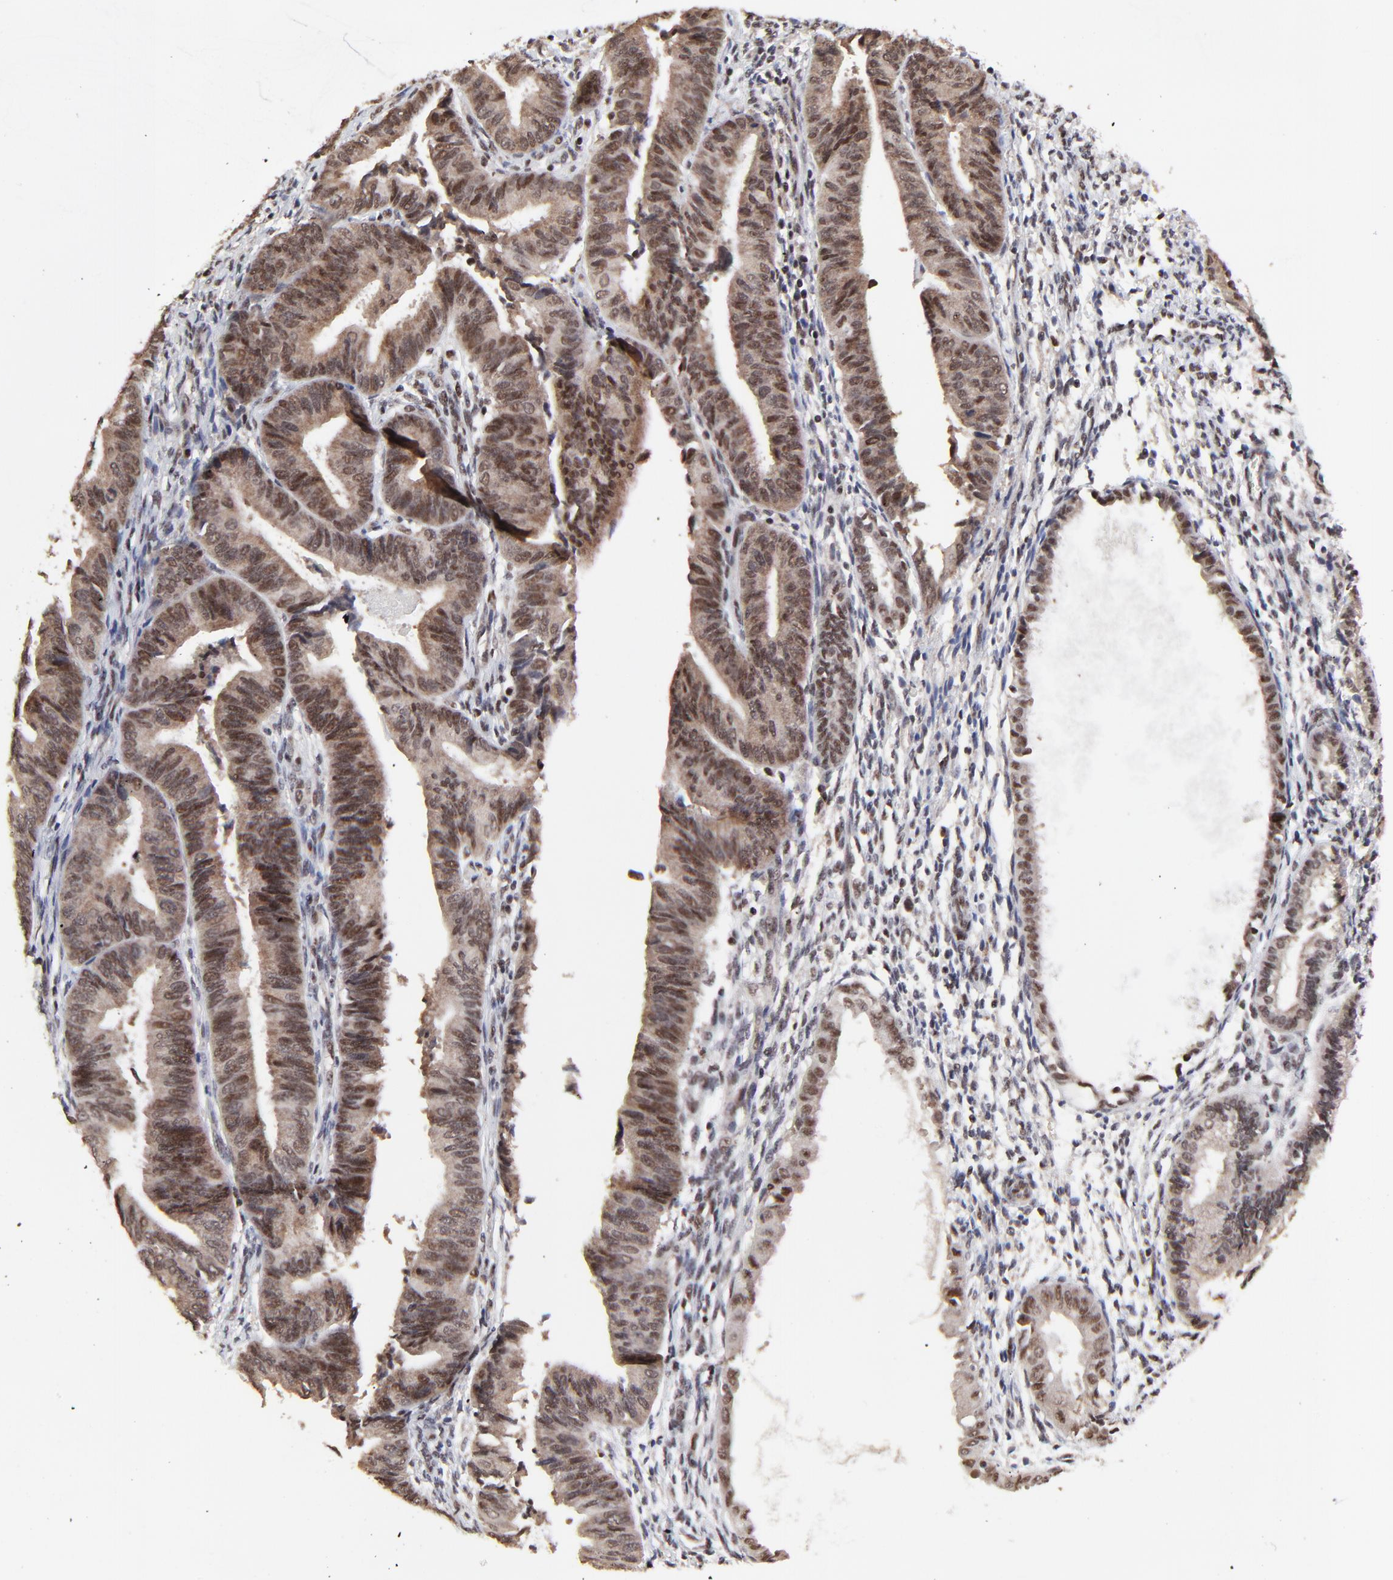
{"staining": {"intensity": "moderate", "quantity": ">75%", "location": "nuclear"}, "tissue": "endometrial cancer", "cell_type": "Tumor cells", "image_type": "cancer", "snomed": [{"axis": "morphology", "description": "Adenocarcinoma, NOS"}, {"axis": "topography", "description": "Endometrium"}], "caption": "IHC staining of endometrial cancer, which reveals medium levels of moderate nuclear positivity in about >75% of tumor cells indicating moderate nuclear protein staining. The staining was performed using DAB (3,3'-diaminobenzidine) (brown) for protein detection and nuclei were counterstained in hematoxylin (blue).", "gene": "RBM22", "patient": {"sex": "female", "age": 63}}